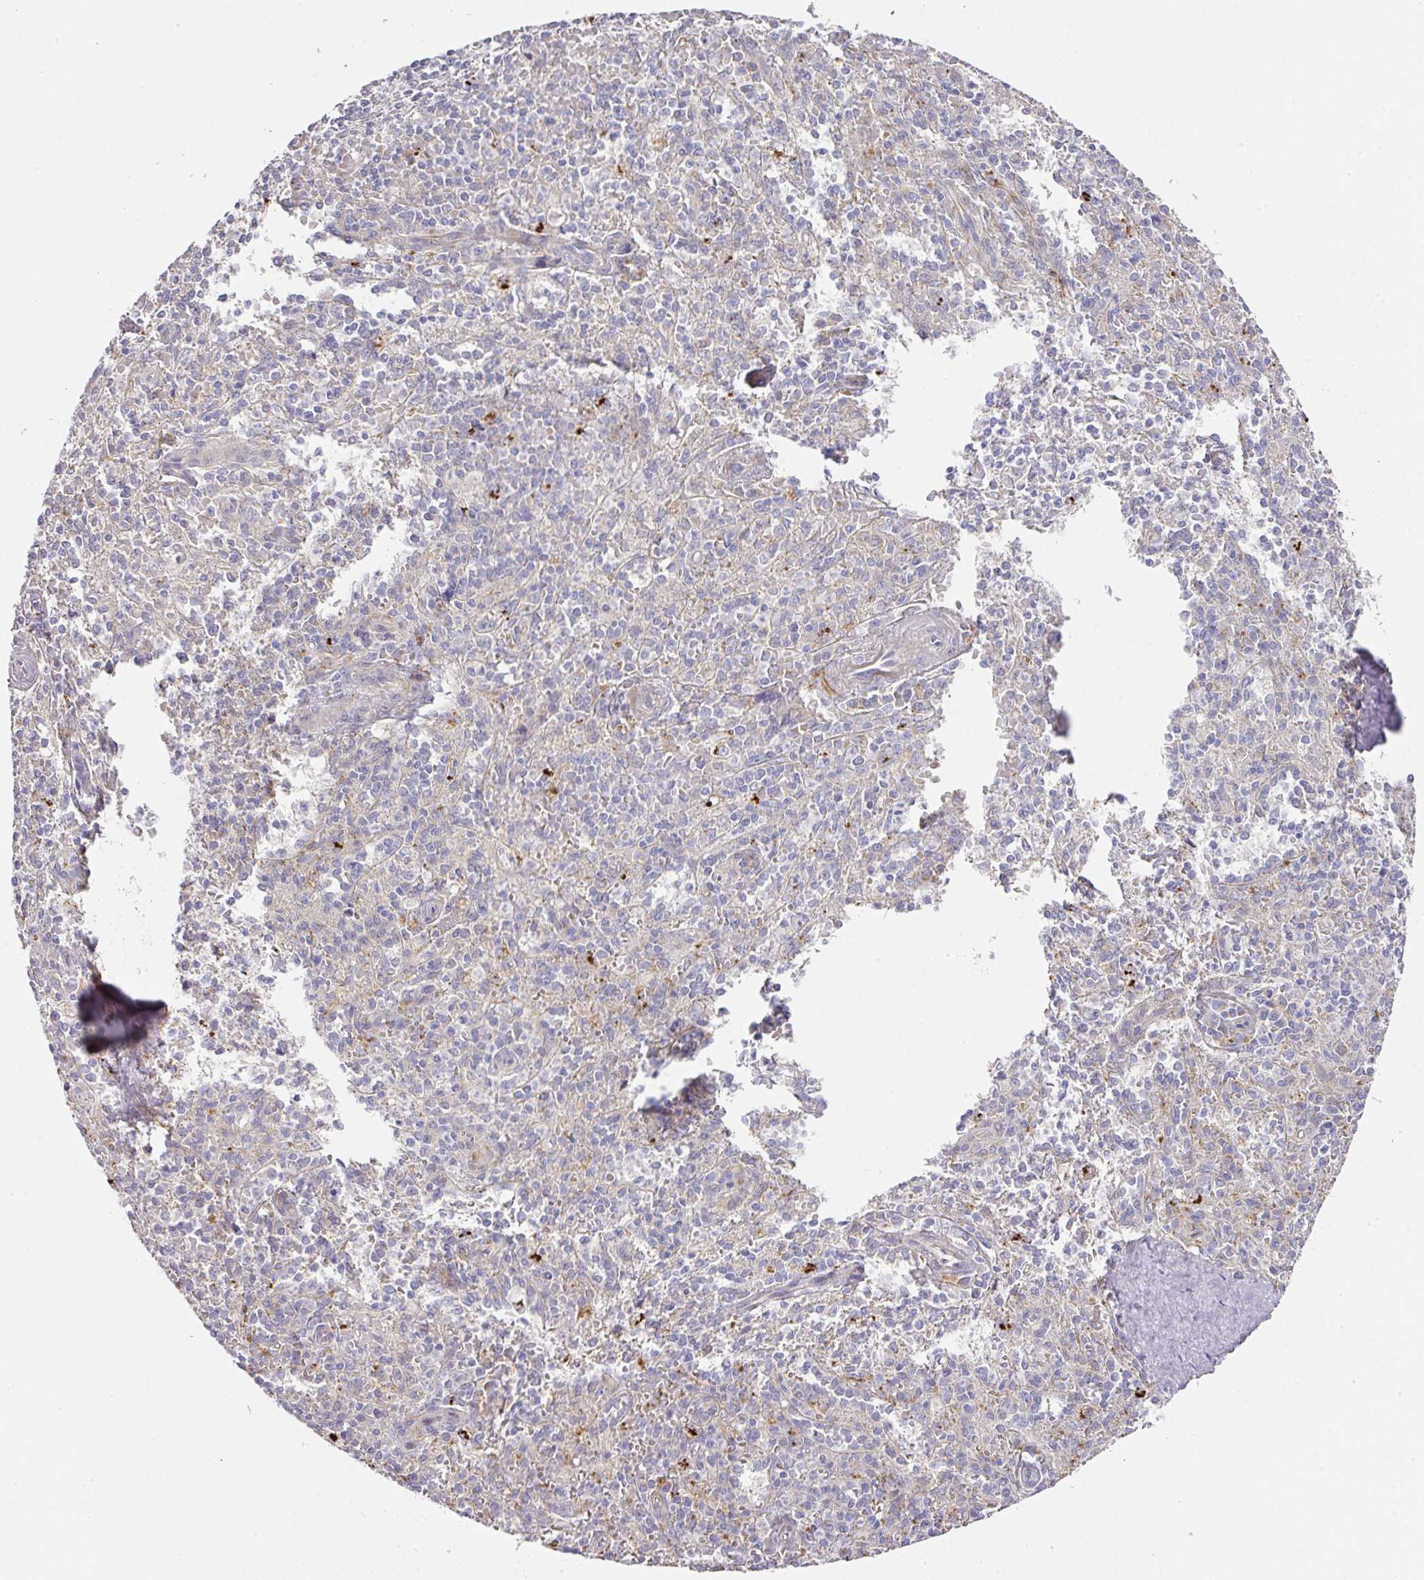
{"staining": {"intensity": "negative", "quantity": "none", "location": "none"}, "tissue": "spleen", "cell_type": "Cells in red pulp", "image_type": "normal", "snomed": [{"axis": "morphology", "description": "Normal tissue, NOS"}, {"axis": "topography", "description": "Spleen"}], "caption": "IHC of unremarkable spleen displays no staining in cells in red pulp. (Stains: DAB IHC with hematoxylin counter stain, Microscopy: brightfield microscopy at high magnification).", "gene": "TARM1", "patient": {"sex": "female", "age": 70}}